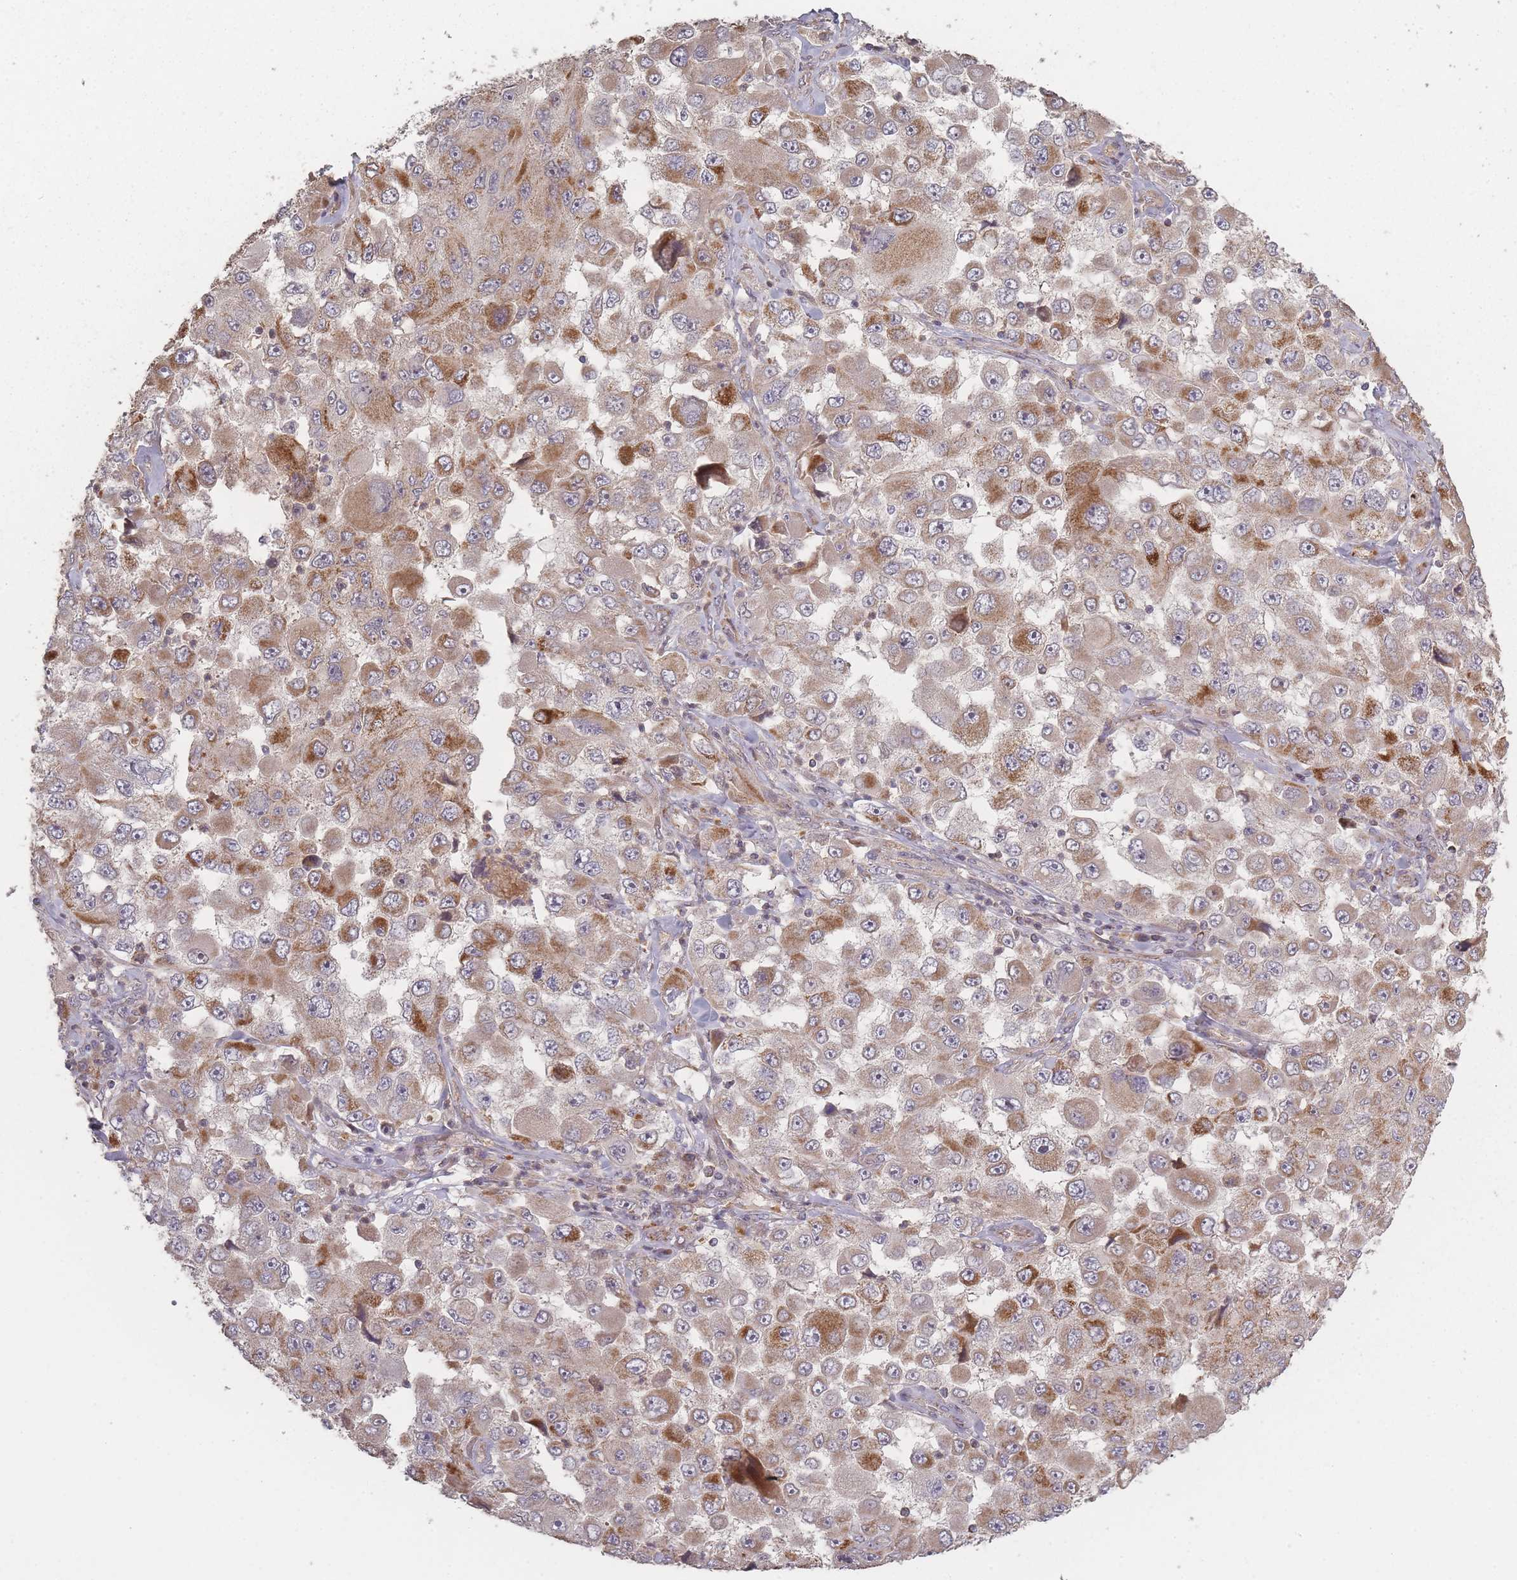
{"staining": {"intensity": "moderate", "quantity": ">75%", "location": "cytoplasmic/membranous"}, "tissue": "melanoma", "cell_type": "Tumor cells", "image_type": "cancer", "snomed": [{"axis": "morphology", "description": "Malignant melanoma, Metastatic site"}, {"axis": "topography", "description": "Lymph node"}], "caption": "Brown immunohistochemical staining in human malignant melanoma (metastatic site) displays moderate cytoplasmic/membranous positivity in approximately >75% of tumor cells. (Brightfield microscopy of DAB IHC at high magnification).", "gene": "LYRM7", "patient": {"sex": "male", "age": 62}}